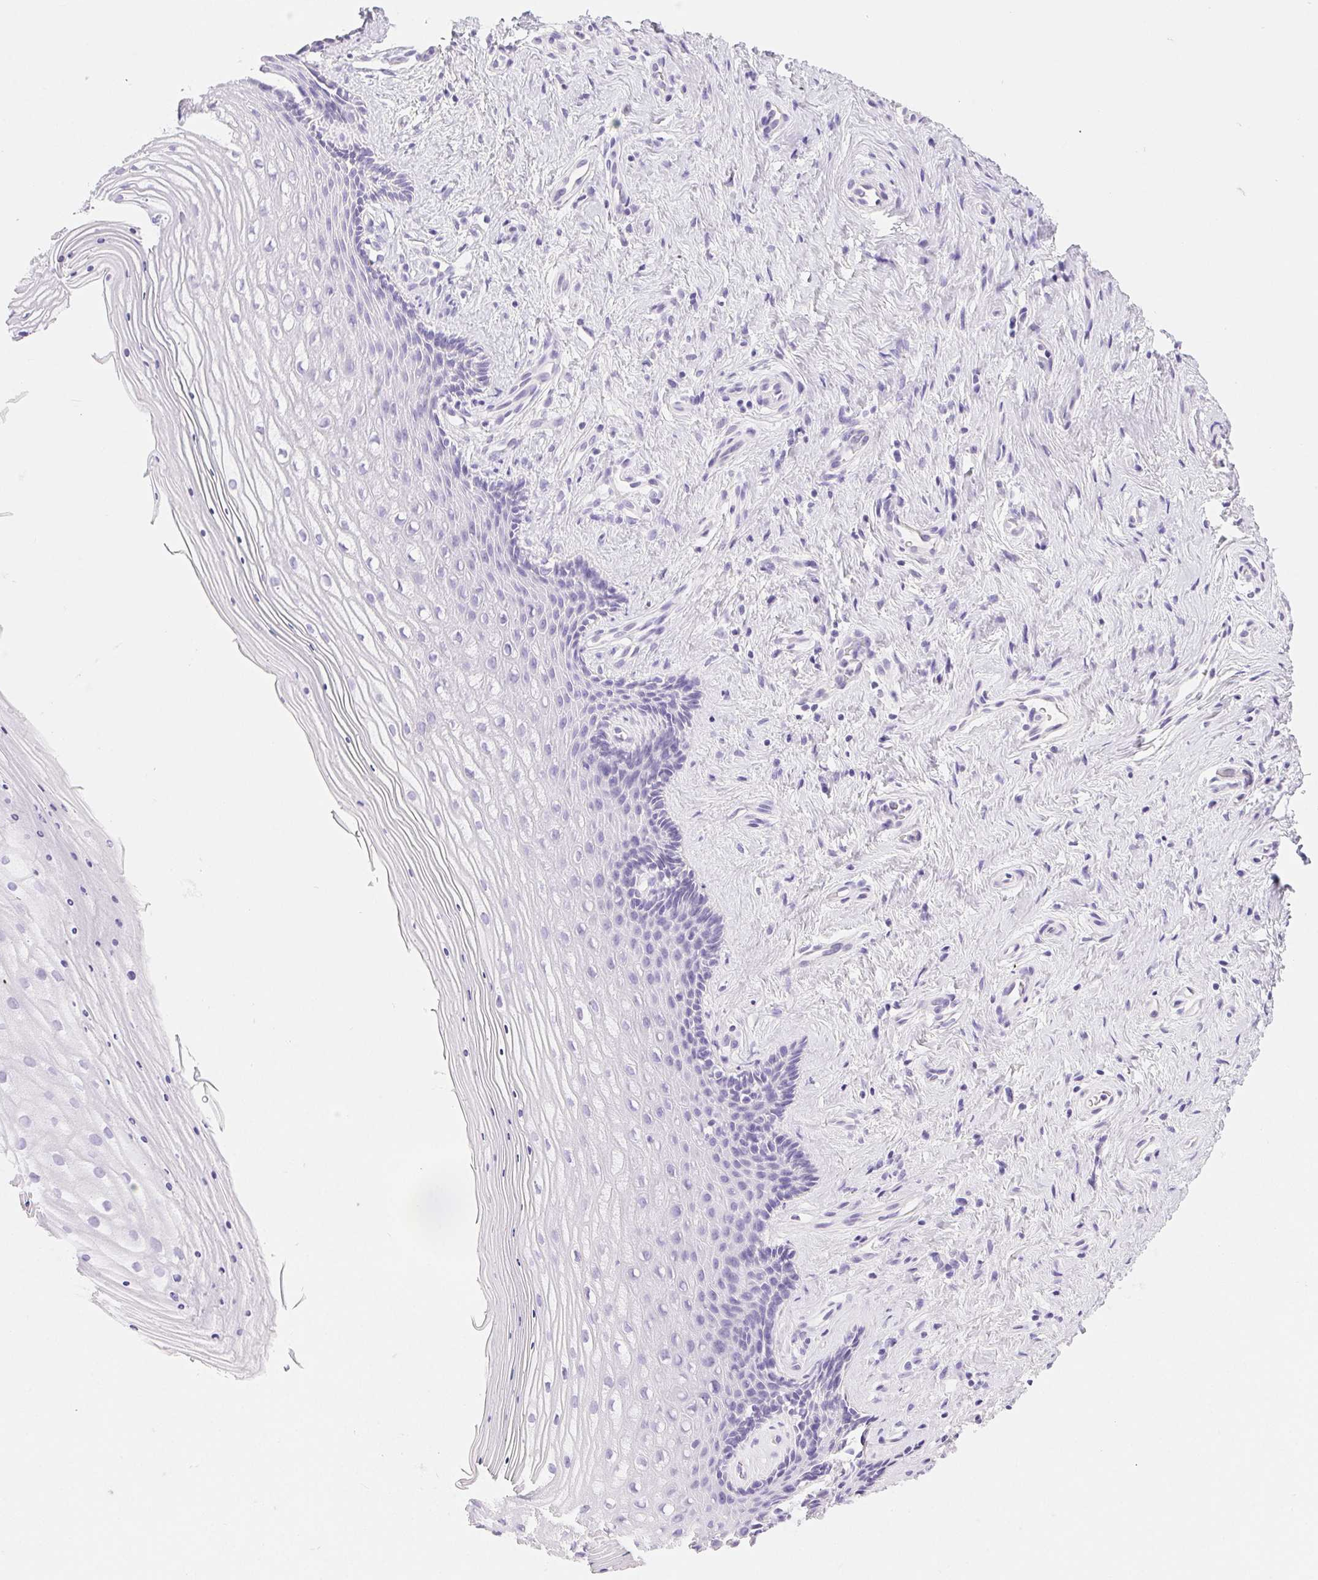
{"staining": {"intensity": "negative", "quantity": "none", "location": "none"}, "tissue": "vagina", "cell_type": "Squamous epithelial cells", "image_type": "normal", "snomed": [{"axis": "morphology", "description": "Normal tissue, NOS"}, {"axis": "topography", "description": "Vagina"}], "caption": "An image of human vagina is negative for staining in squamous epithelial cells. (Stains: DAB (3,3'-diaminobenzidine) immunohistochemistry (IHC) with hematoxylin counter stain, Microscopy: brightfield microscopy at high magnification).", "gene": "CLDN16", "patient": {"sex": "female", "age": 42}}